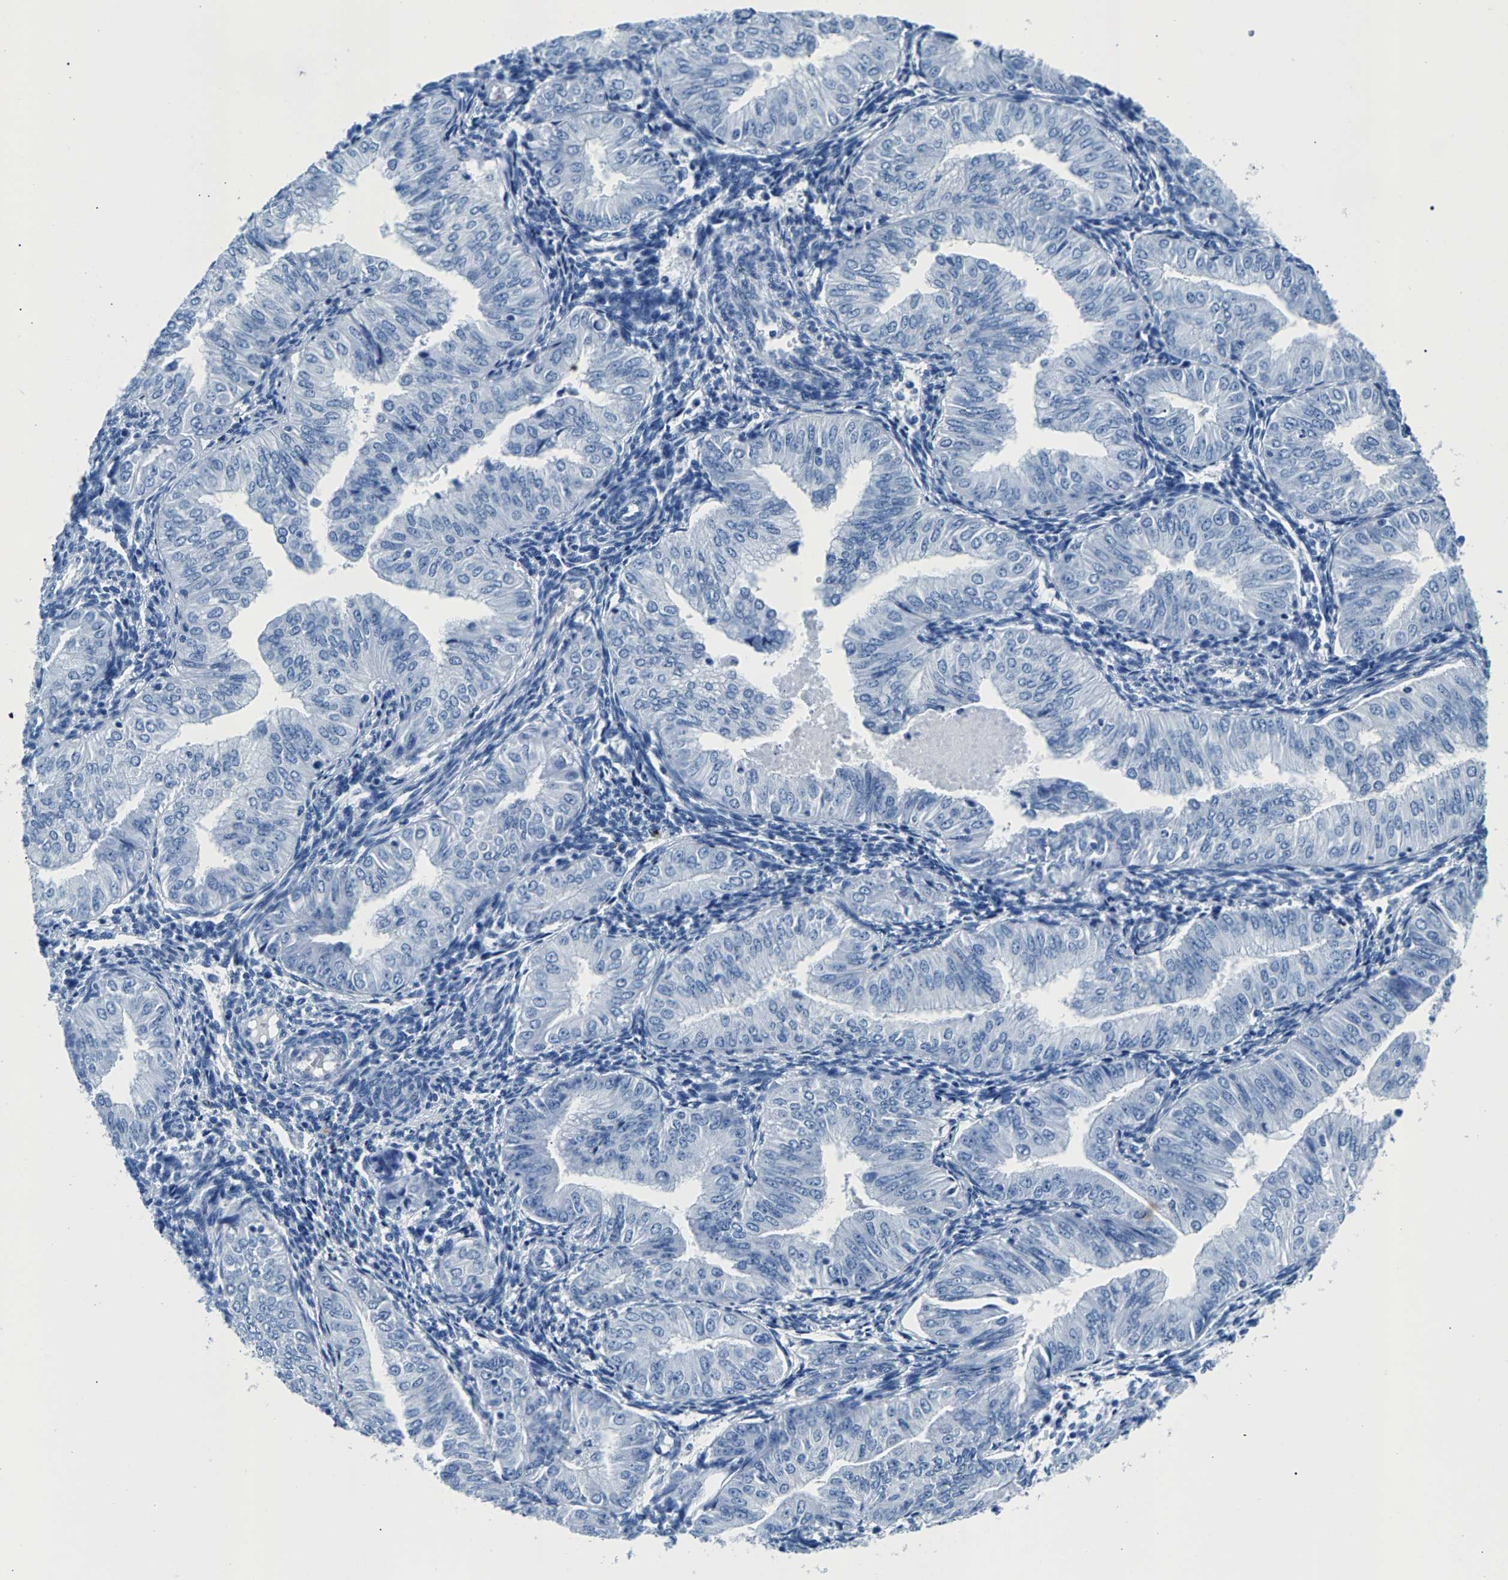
{"staining": {"intensity": "negative", "quantity": "none", "location": "none"}, "tissue": "endometrial cancer", "cell_type": "Tumor cells", "image_type": "cancer", "snomed": [{"axis": "morphology", "description": "Normal tissue, NOS"}, {"axis": "morphology", "description": "Adenocarcinoma, NOS"}, {"axis": "topography", "description": "Endometrium"}], "caption": "Histopathology image shows no protein staining in tumor cells of endometrial cancer (adenocarcinoma) tissue.", "gene": "CPS1", "patient": {"sex": "female", "age": 53}}